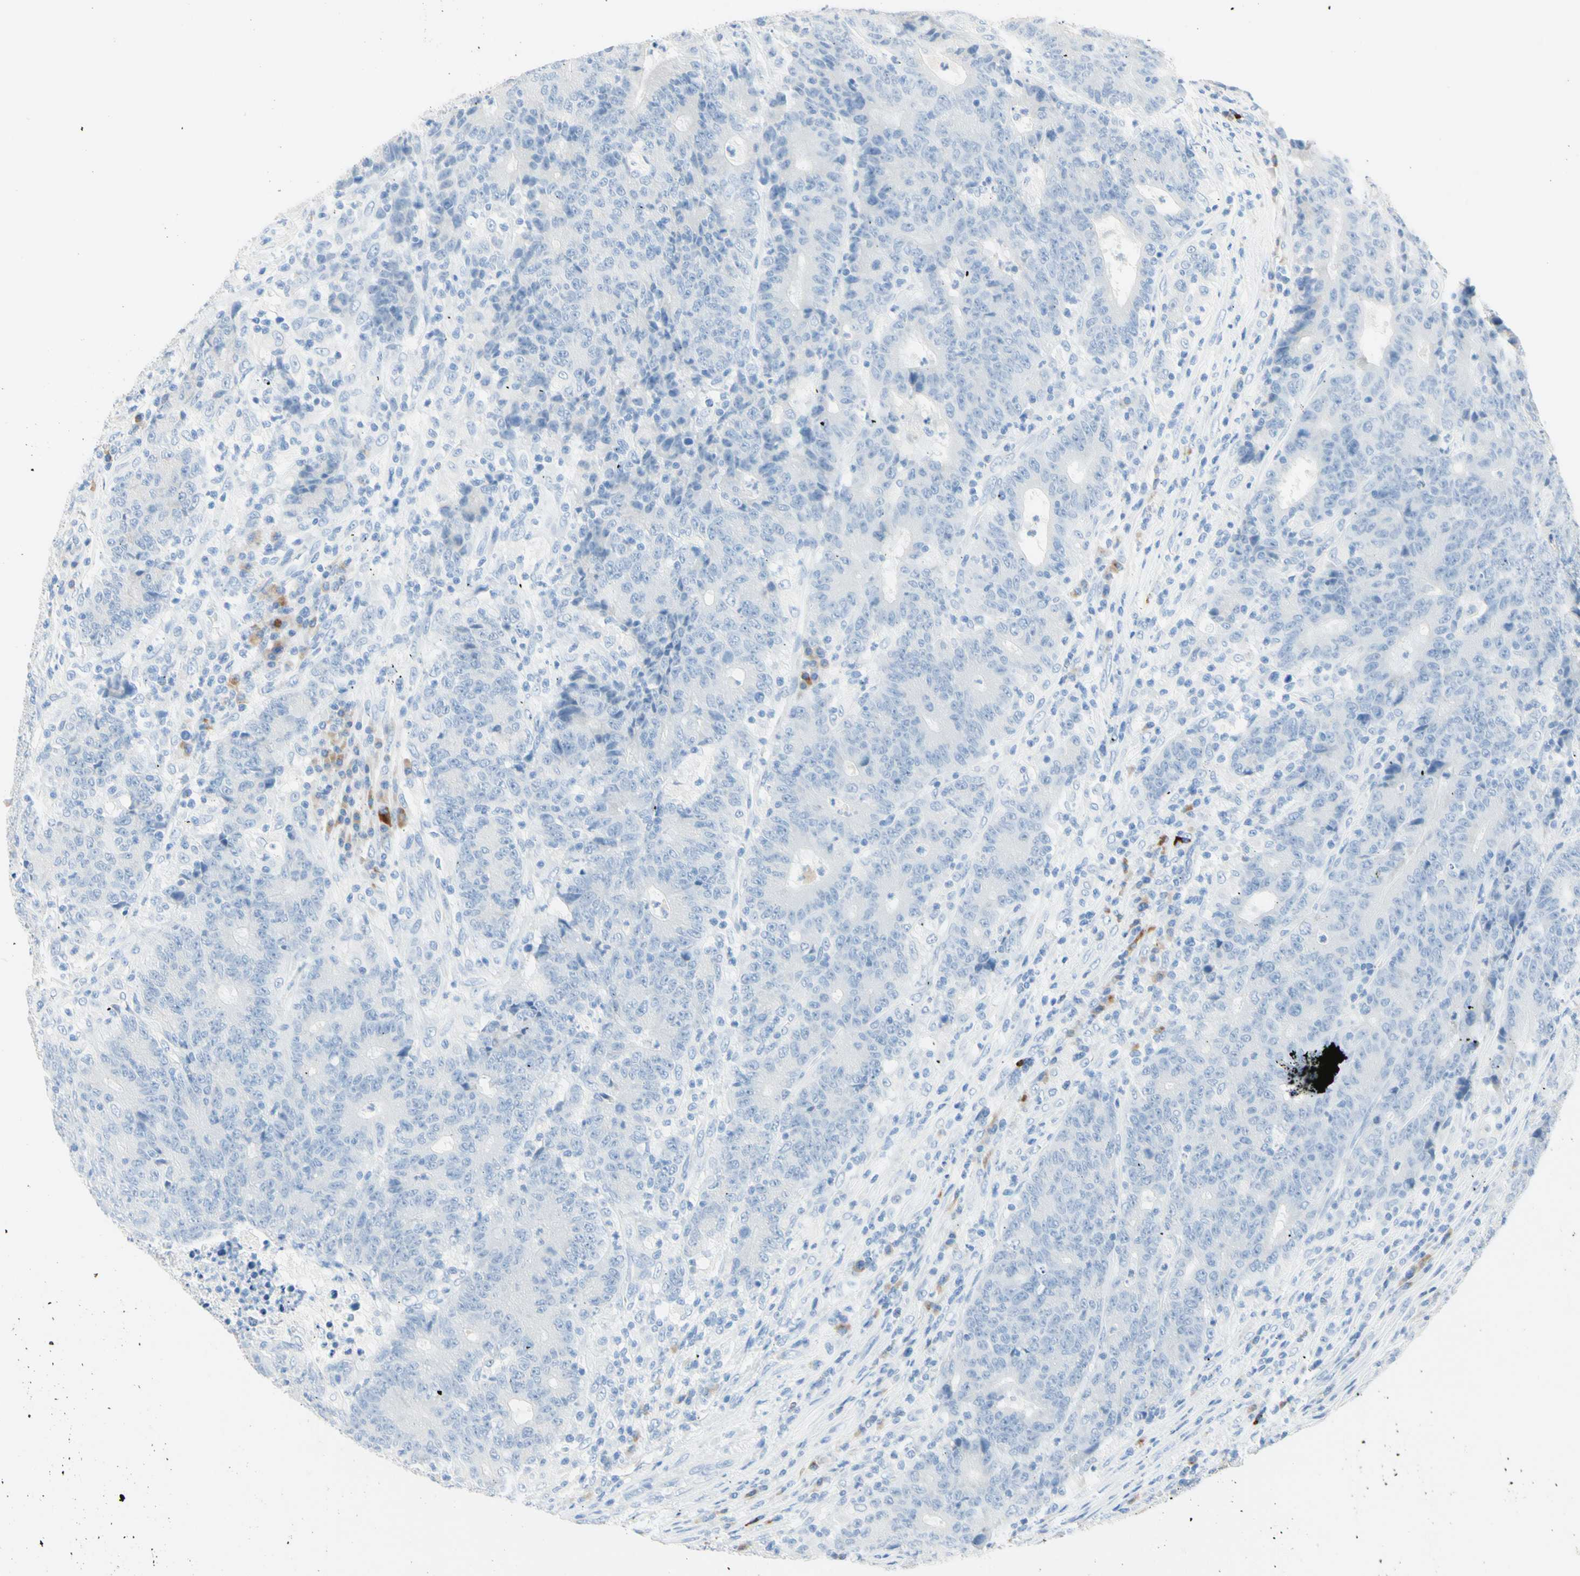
{"staining": {"intensity": "negative", "quantity": "none", "location": "none"}, "tissue": "colorectal cancer", "cell_type": "Tumor cells", "image_type": "cancer", "snomed": [{"axis": "morphology", "description": "Normal tissue, NOS"}, {"axis": "morphology", "description": "Adenocarcinoma, NOS"}, {"axis": "topography", "description": "Colon"}], "caption": "IHC of colorectal adenocarcinoma reveals no expression in tumor cells.", "gene": "IL6ST", "patient": {"sex": "female", "age": 75}}